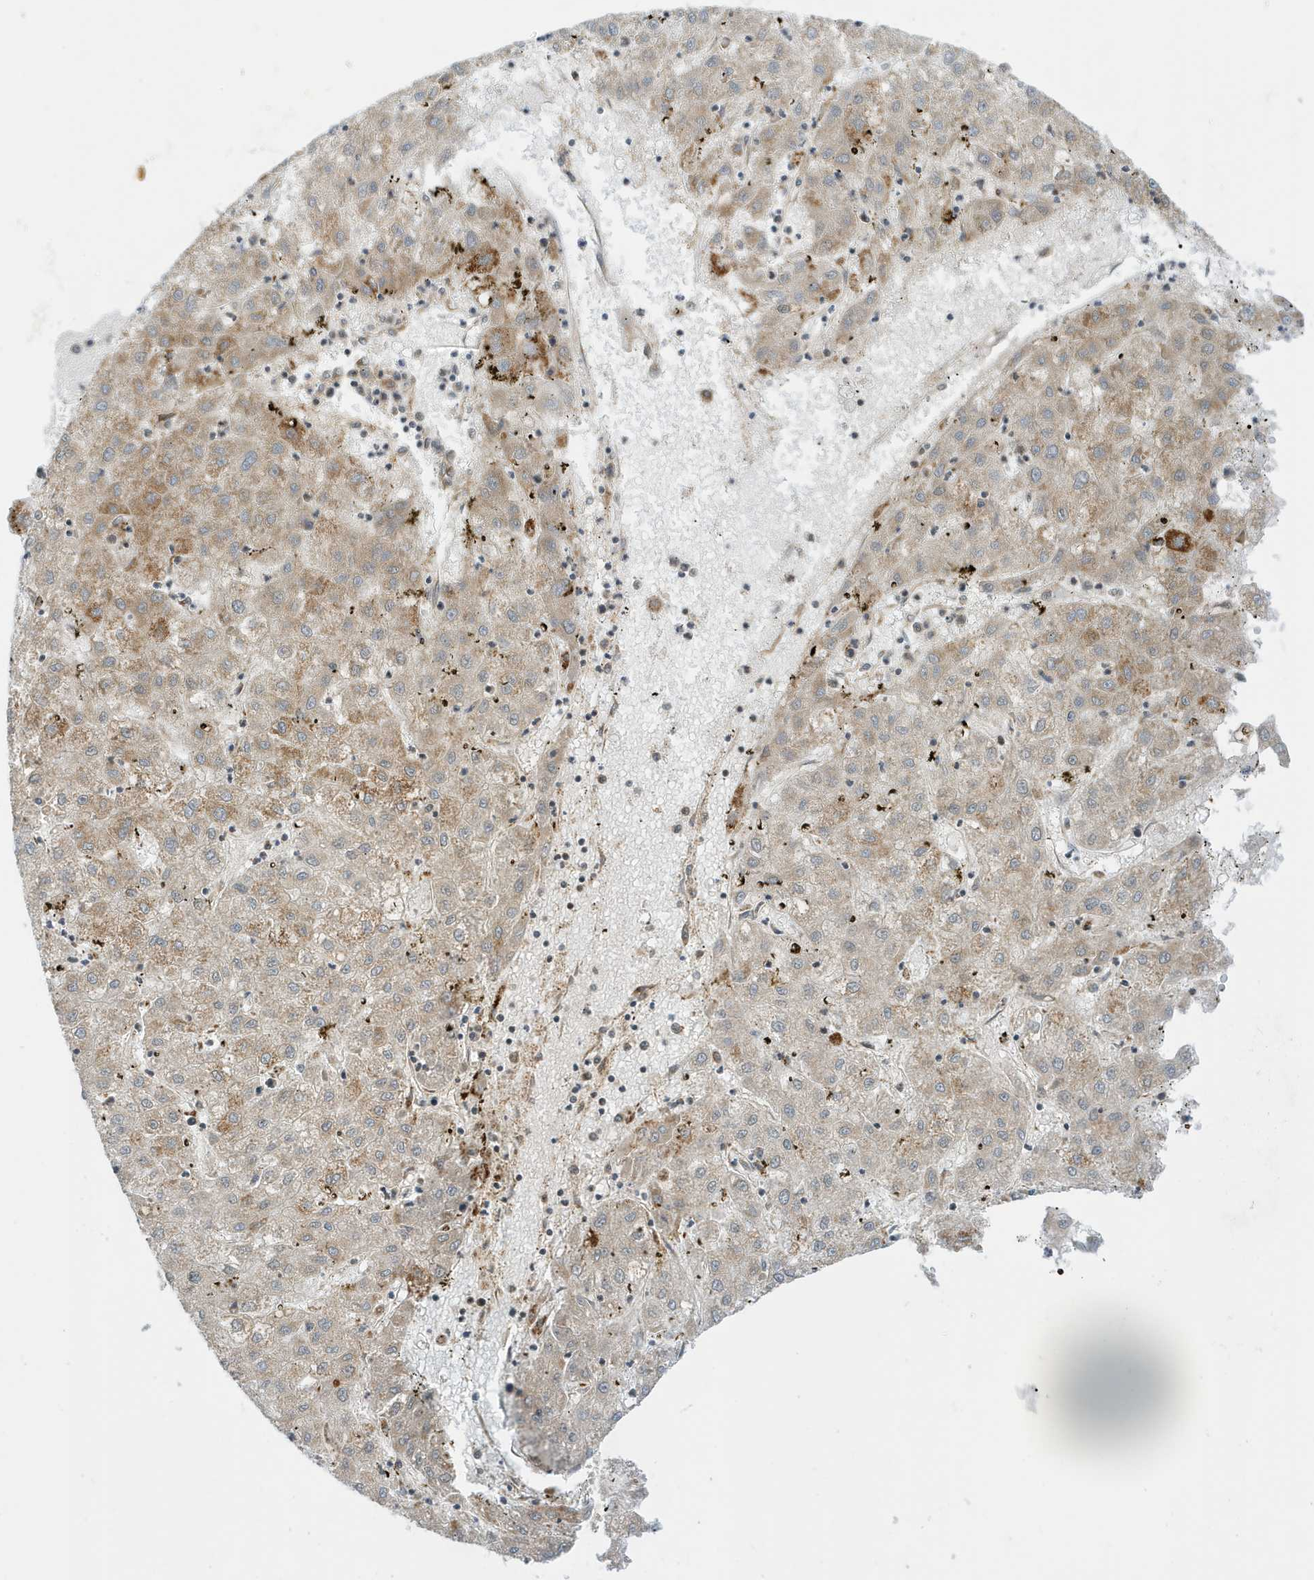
{"staining": {"intensity": "moderate", "quantity": "<25%", "location": "cytoplasmic/membranous"}, "tissue": "liver cancer", "cell_type": "Tumor cells", "image_type": "cancer", "snomed": [{"axis": "morphology", "description": "Carcinoma, Hepatocellular, NOS"}, {"axis": "topography", "description": "Liver"}], "caption": "There is low levels of moderate cytoplasmic/membranous positivity in tumor cells of liver cancer (hepatocellular carcinoma), as demonstrated by immunohistochemical staining (brown color).", "gene": "DHX36", "patient": {"sex": "male", "age": 72}}